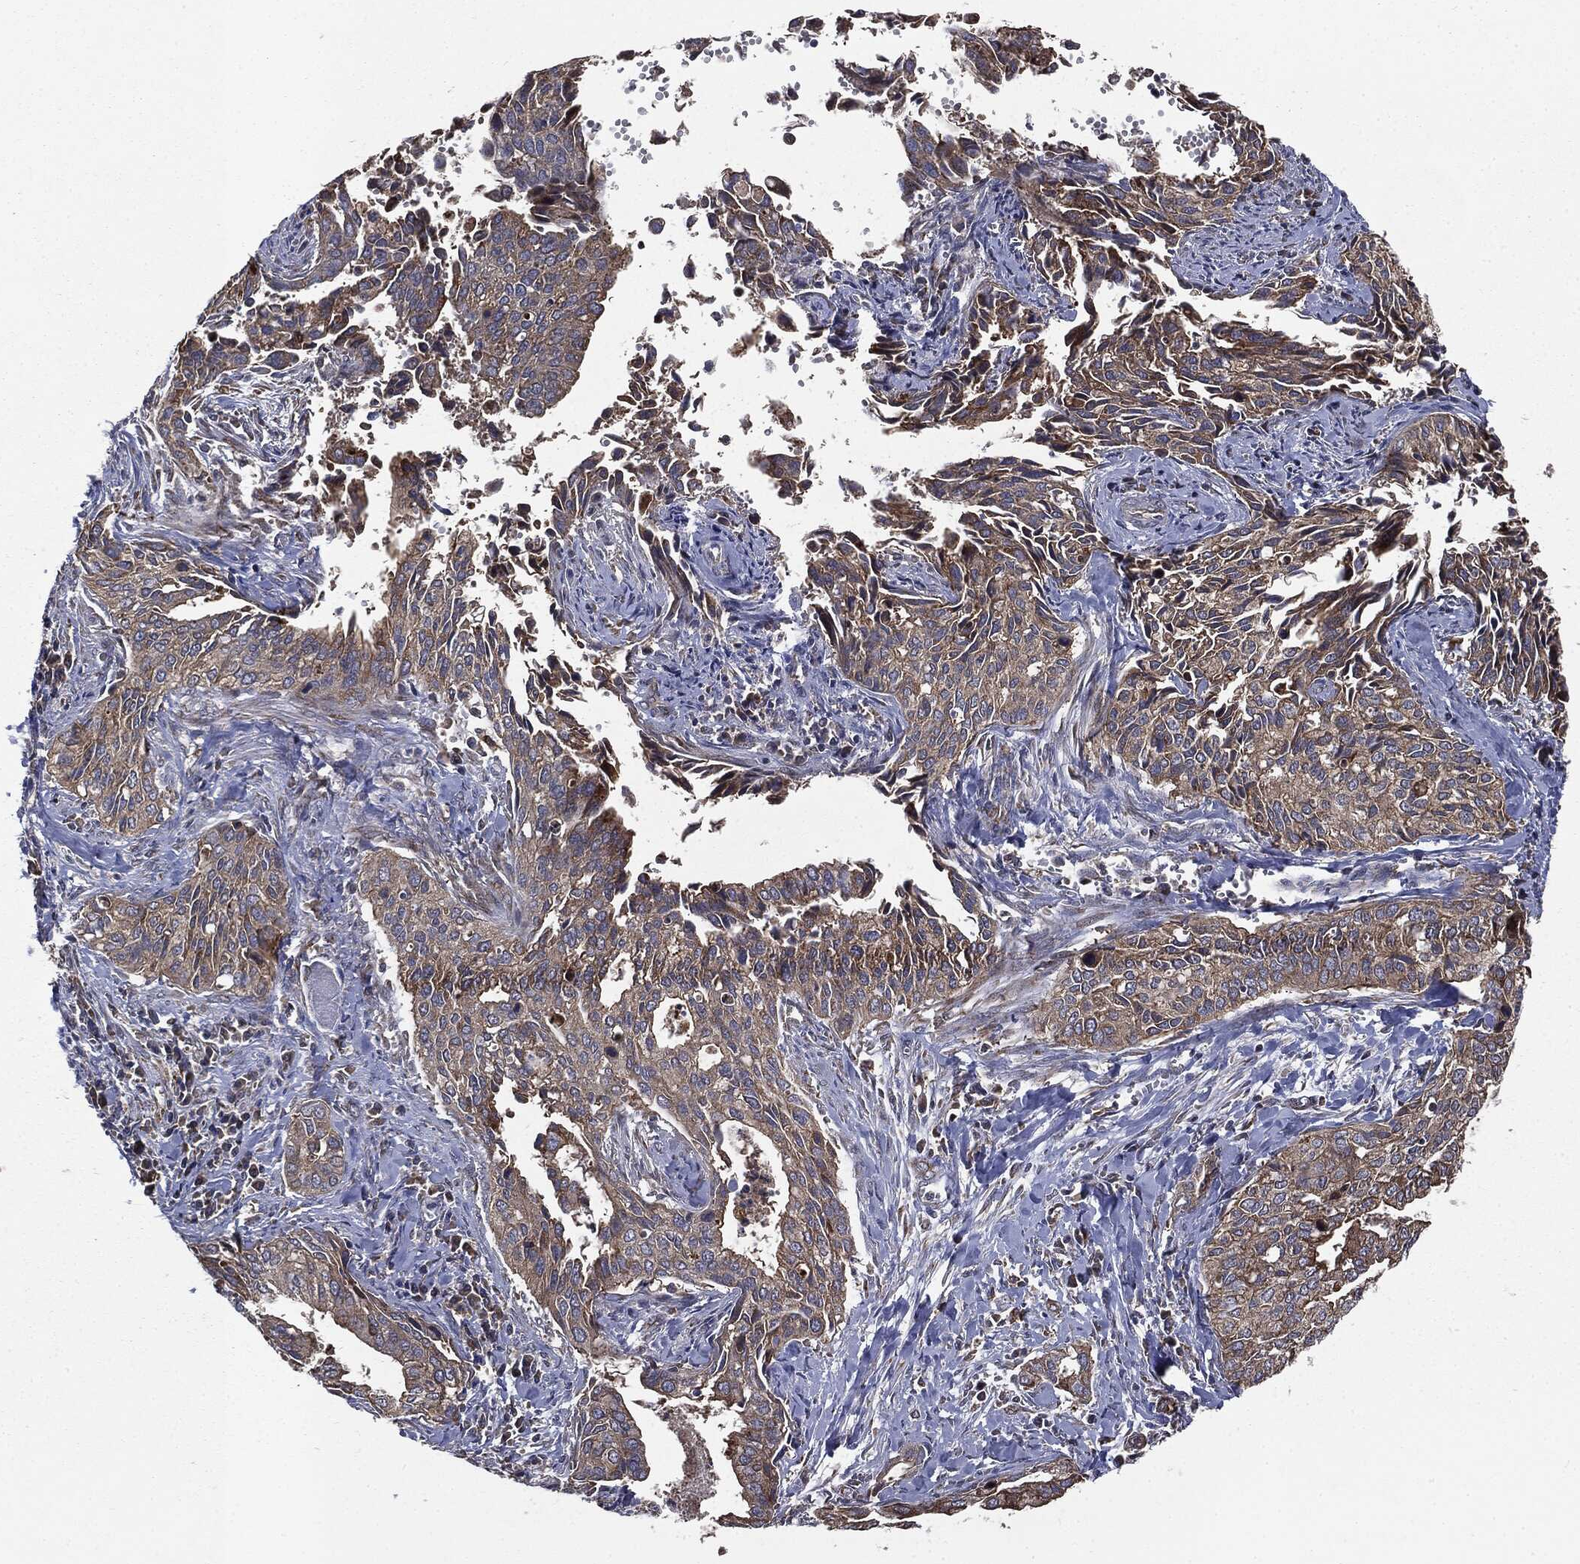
{"staining": {"intensity": "weak", "quantity": ">75%", "location": "cytoplasmic/membranous"}, "tissue": "cervical cancer", "cell_type": "Tumor cells", "image_type": "cancer", "snomed": [{"axis": "morphology", "description": "Squamous cell carcinoma, NOS"}, {"axis": "topography", "description": "Cervix"}], "caption": "There is low levels of weak cytoplasmic/membranous expression in tumor cells of cervical cancer (squamous cell carcinoma), as demonstrated by immunohistochemical staining (brown color).", "gene": "PLOD3", "patient": {"sex": "female", "age": 29}}